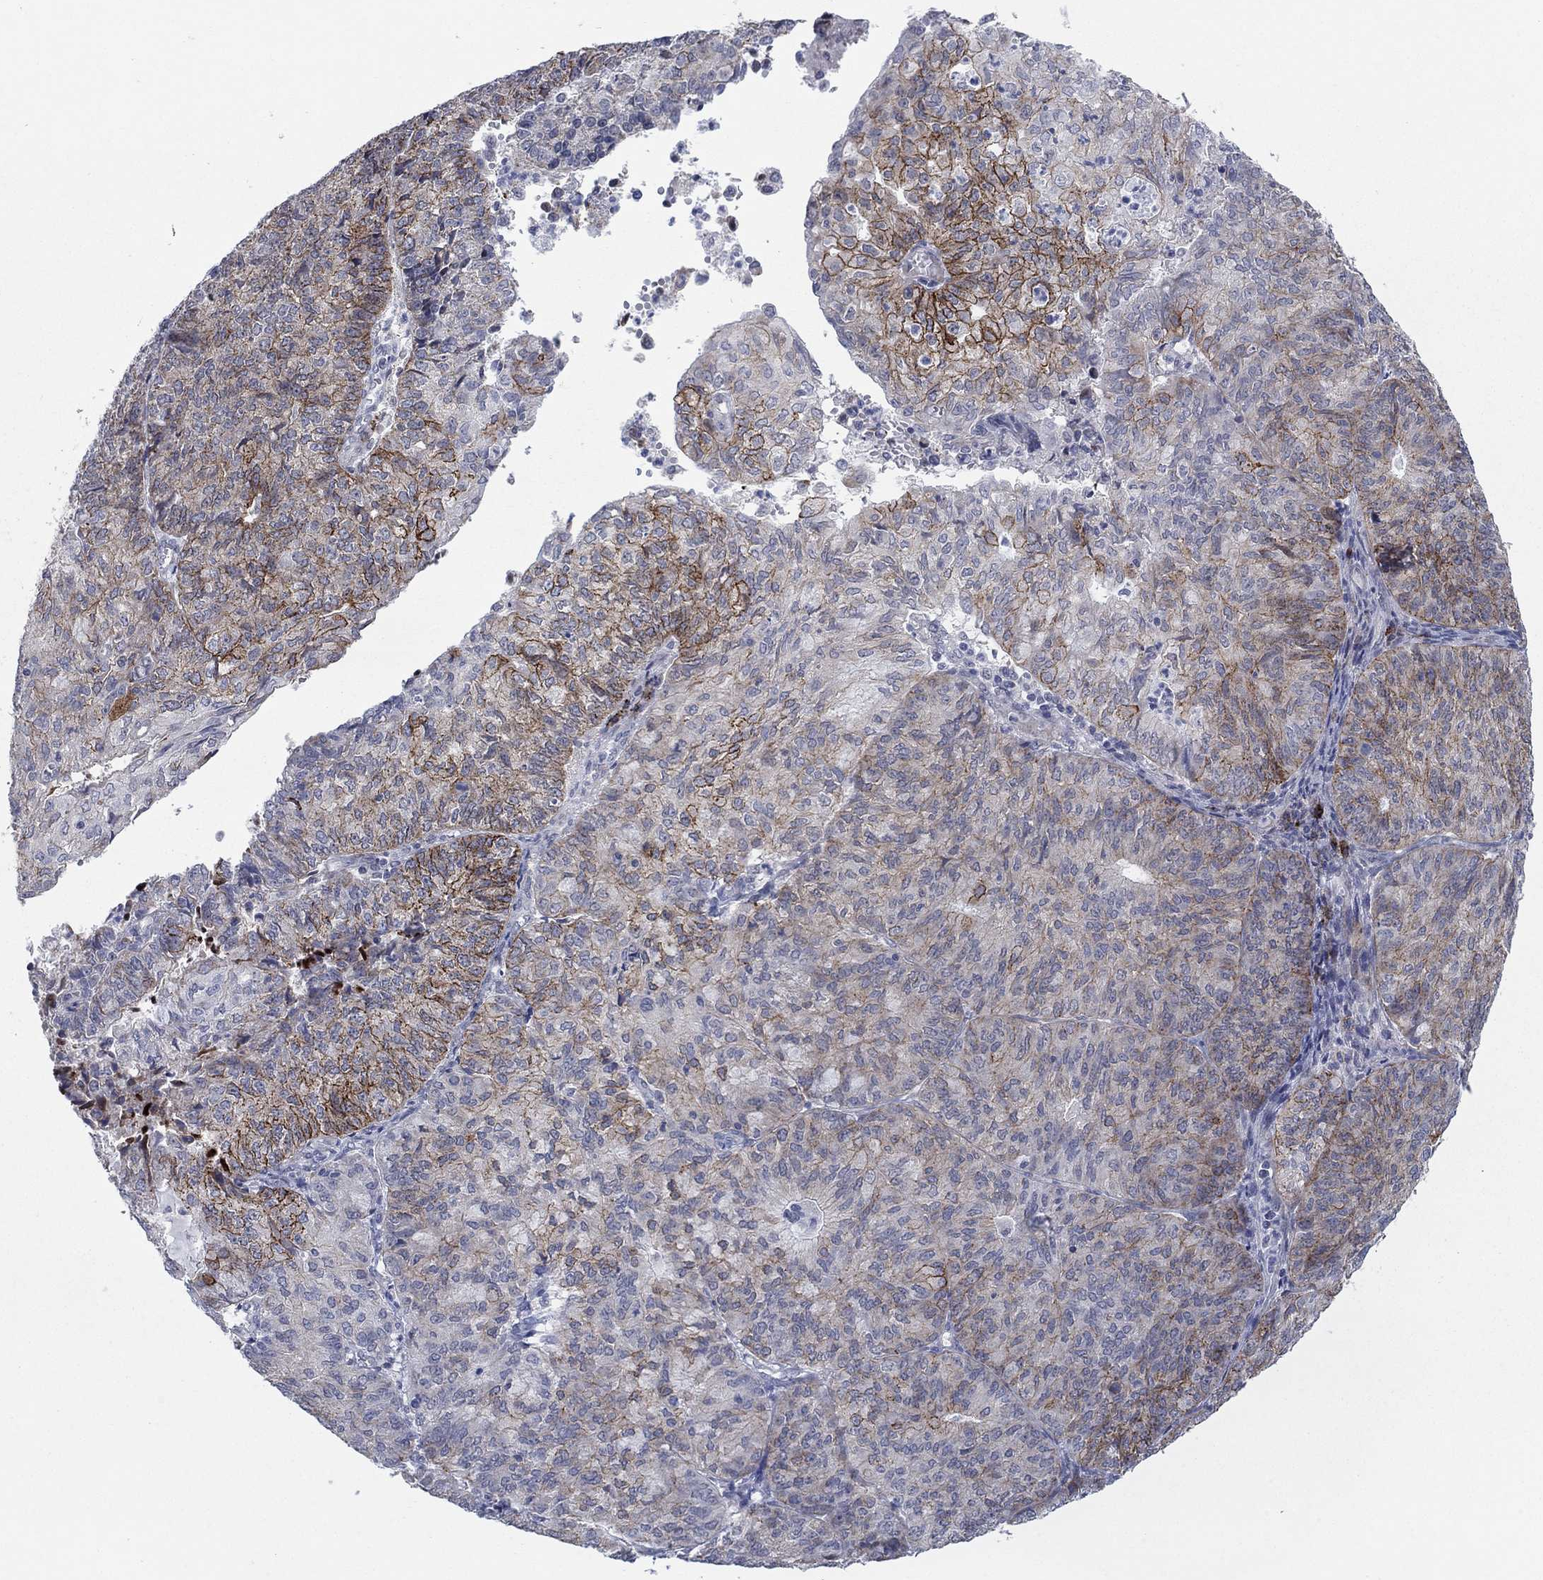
{"staining": {"intensity": "strong", "quantity": "25%-75%", "location": "cytoplasmic/membranous"}, "tissue": "endometrial cancer", "cell_type": "Tumor cells", "image_type": "cancer", "snomed": [{"axis": "morphology", "description": "Adenocarcinoma, NOS"}, {"axis": "topography", "description": "Endometrium"}], "caption": "Strong cytoplasmic/membranous expression for a protein is present in approximately 25%-75% of tumor cells of adenocarcinoma (endometrial) using immunohistochemistry.", "gene": "SDC1", "patient": {"sex": "female", "age": 82}}